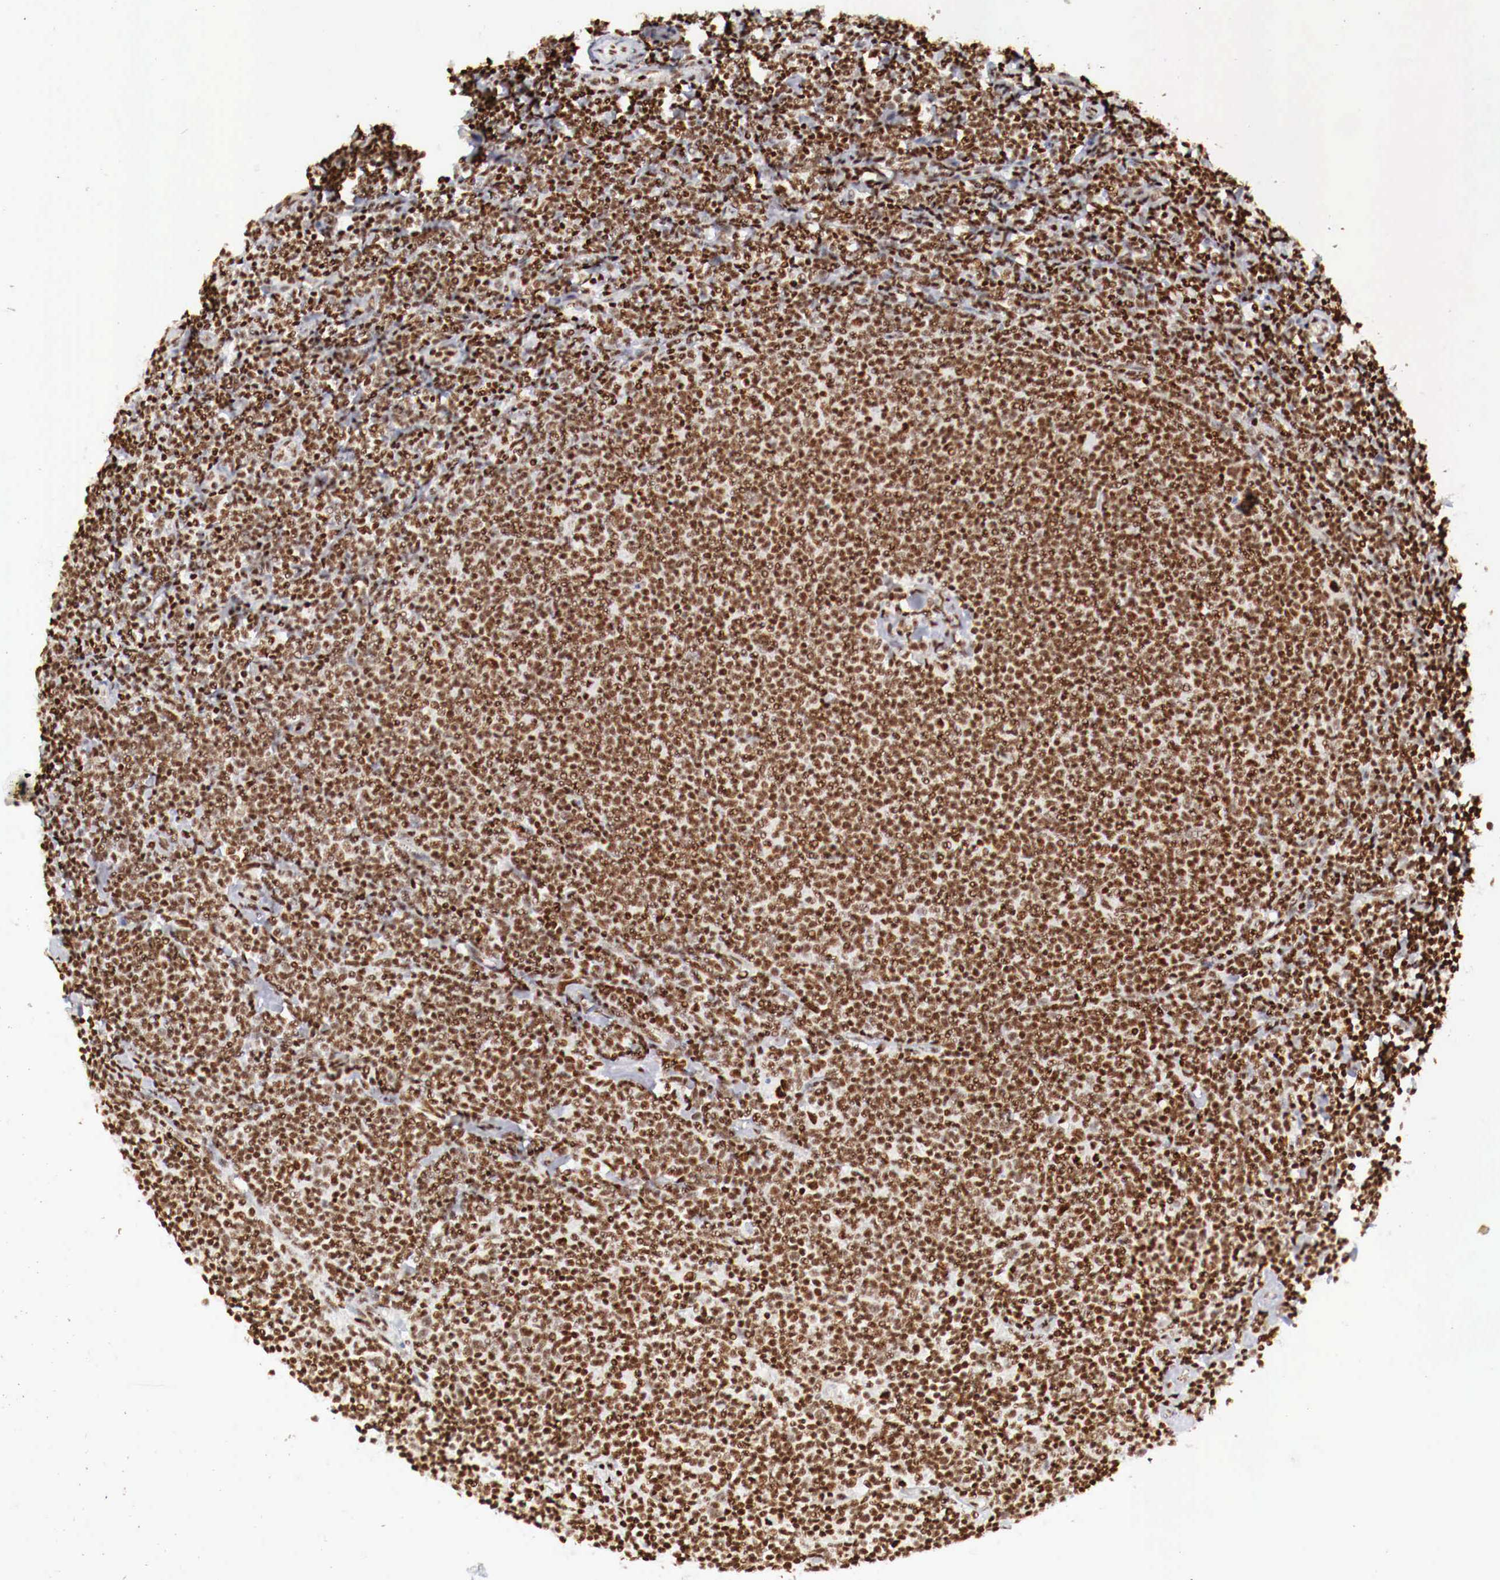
{"staining": {"intensity": "strong", "quantity": ">75%", "location": "nuclear"}, "tissue": "lymphoma", "cell_type": "Tumor cells", "image_type": "cancer", "snomed": [{"axis": "morphology", "description": "Malignant lymphoma, non-Hodgkin's type, Low grade"}, {"axis": "topography", "description": "Lymph node"}], "caption": "A brown stain highlights strong nuclear expression of a protein in low-grade malignant lymphoma, non-Hodgkin's type tumor cells. The staining was performed using DAB (3,3'-diaminobenzidine), with brown indicating positive protein expression. Nuclei are stained blue with hematoxylin.", "gene": "MAX", "patient": {"sex": "male", "age": 65}}